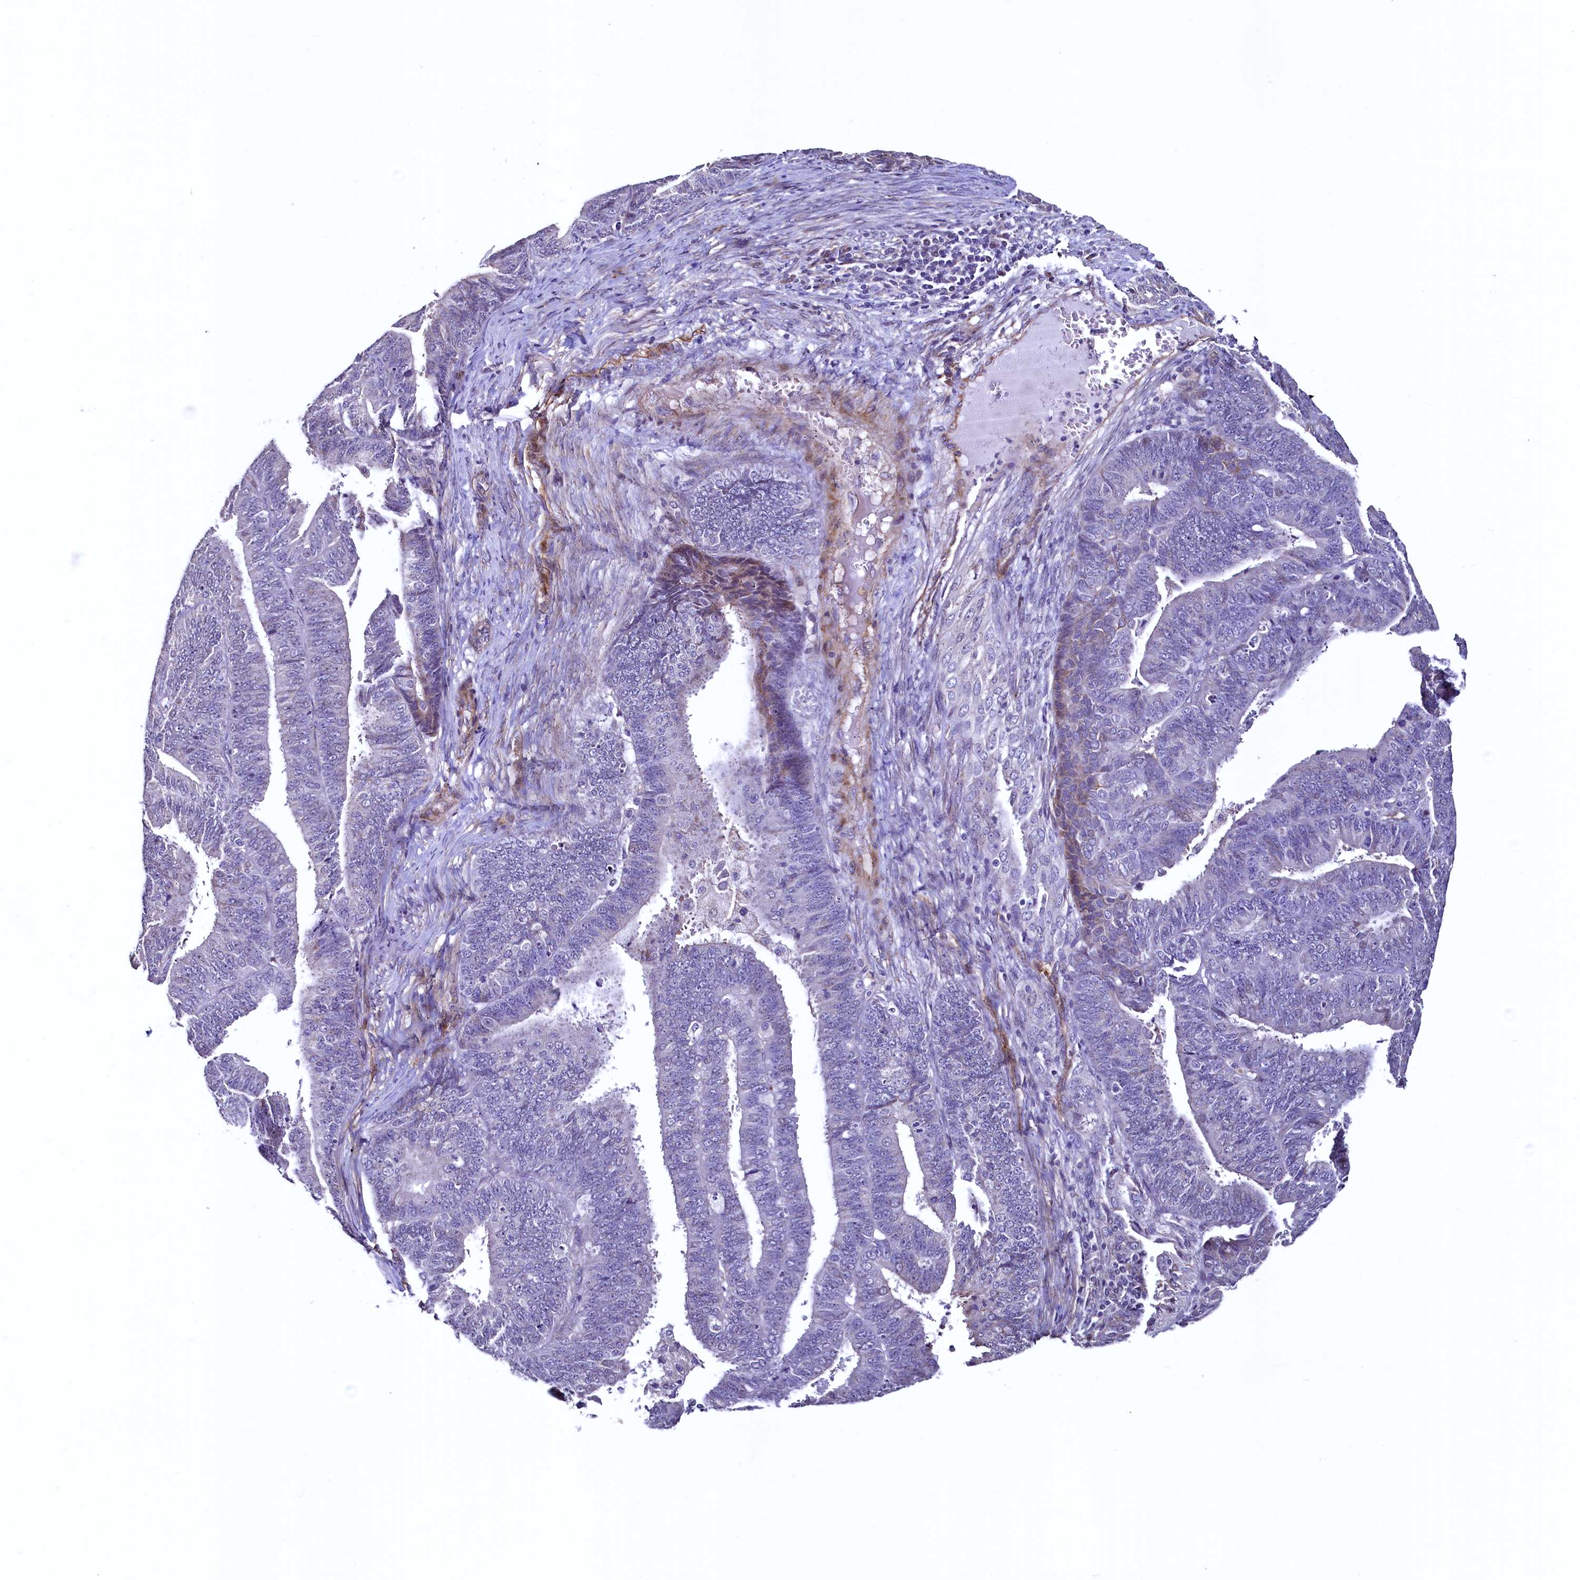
{"staining": {"intensity": "weak", "quantity": "<25%", "location": "cytoplasmic/membranous"}, "tissue": "endometrial cancer", "cell_type": "Tumor cells", "image_type": "cancer", "snomed": [{"axis": "morphology", "description": "Adenocarcinoma, NOS"}, {"axis": "topography", "description": "Endometrium"}], "caption": "Image shows no significant protein staining in tumor cells of endometrial adenocarcinoma.", "gene": "PALM", "patient": {"sex": "female", "age": 73}}